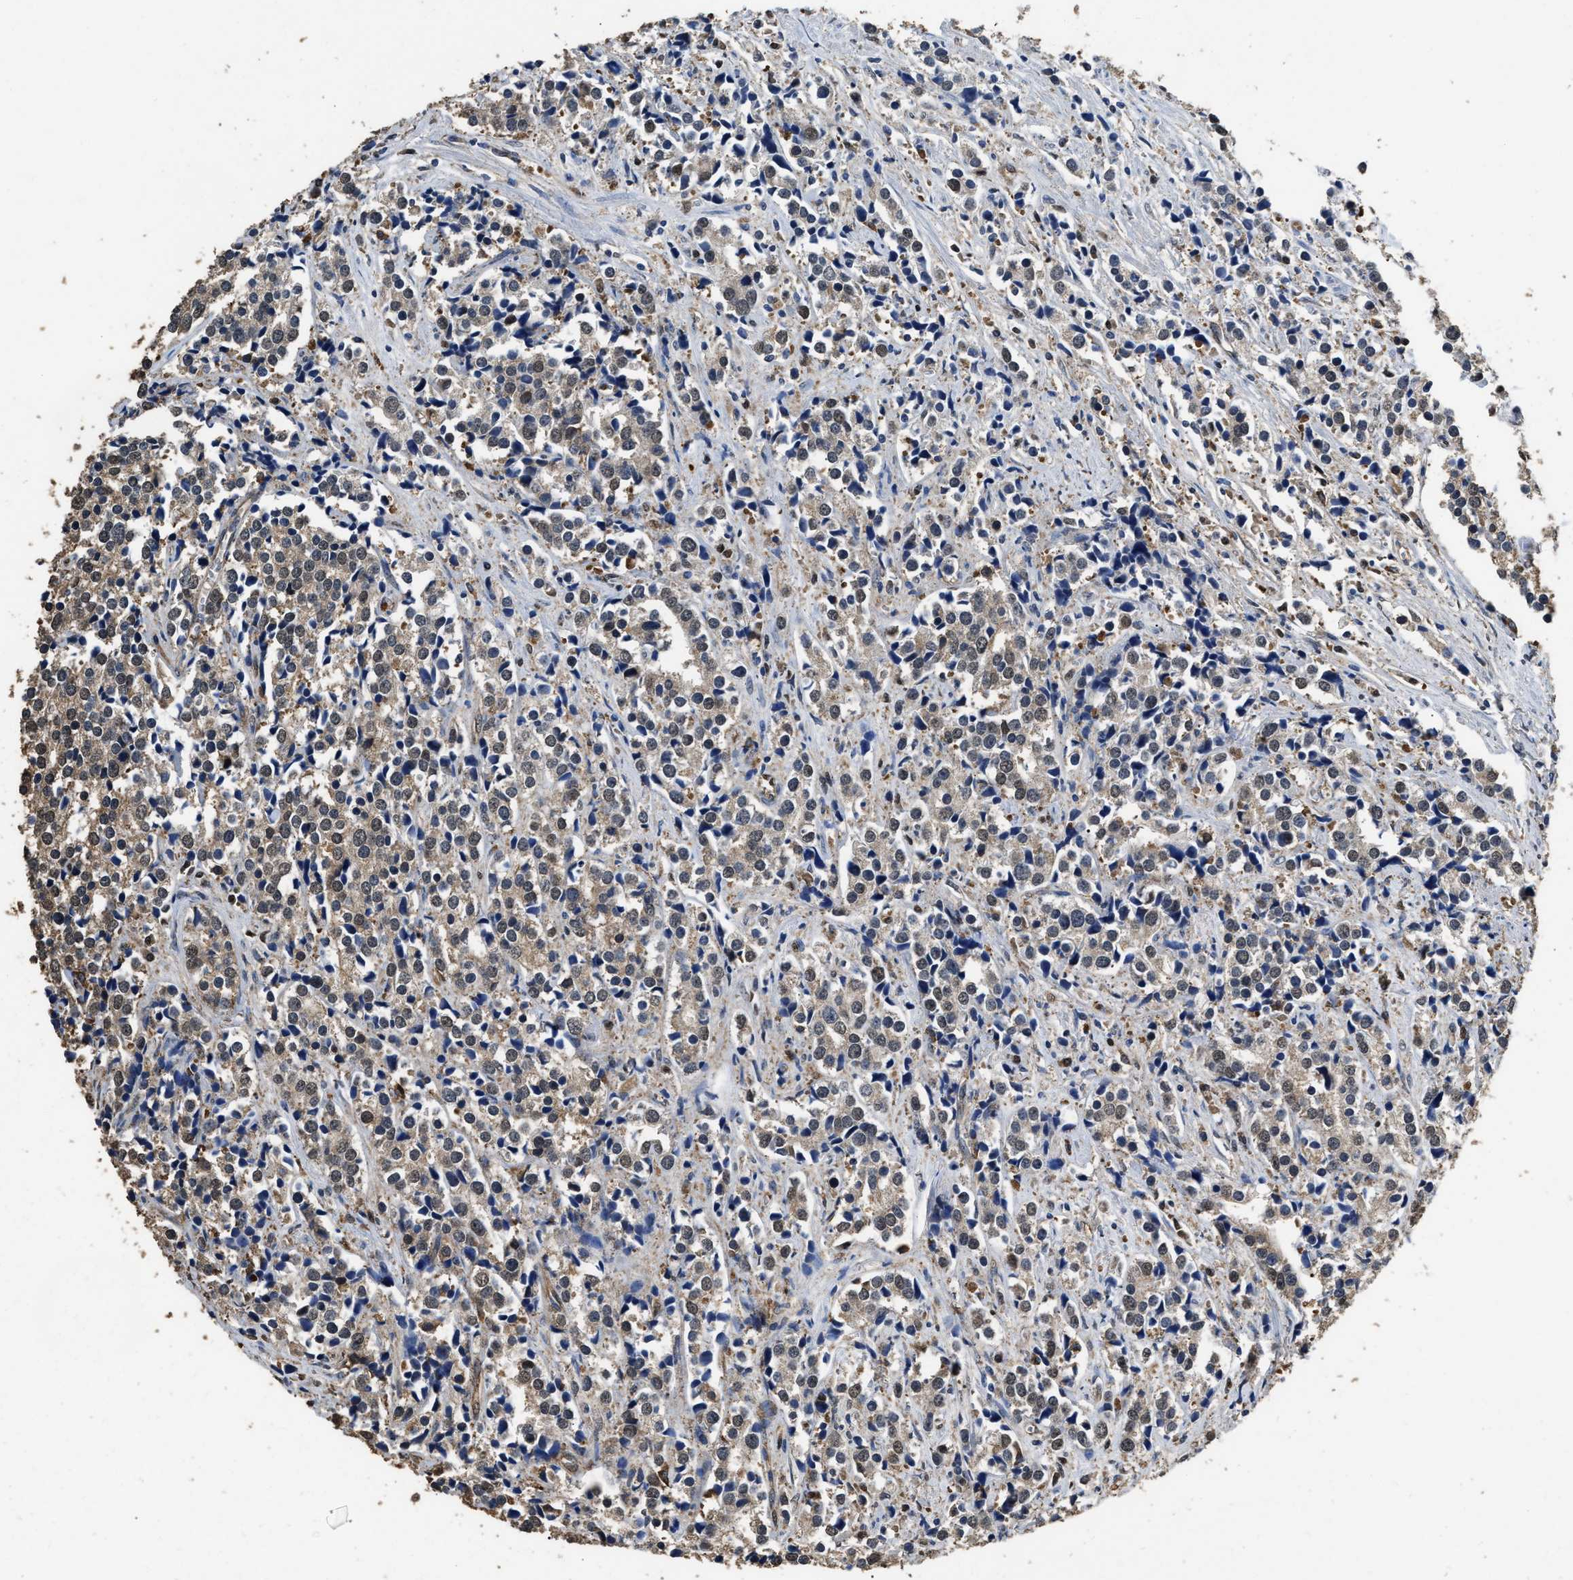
{"staining": {"intensity": "weak", "quantity": ">75%", "location": "cytoplasmic/membranous,nuclear"}, "tissue": "prostate cancer", "cell_type": "Tumor cells", "image_type": "cancer", "snomed": [{"axis": "morphology", "description": "Adenocarcinoma, High grade"}, {"axis": "topography", "description": "Prostate"}], "caption": "Immunohistochemistry staining of prostate adenocarcinoma (high-grade), which exhibits low levels of weak cytoplasmic/membranous and nuclear staining in approximately >75% of tumor cells indicating weak cytoplasmic/membranous and nuclear protein expression. The staining was performed using DAB (3,3'-diaminobenzidine) (brown) for protein detection and nuclei were counterstained in hematoxylin (blue).", "gene": "YWHAE", "patient": {"sex": "male", "age": 71}}